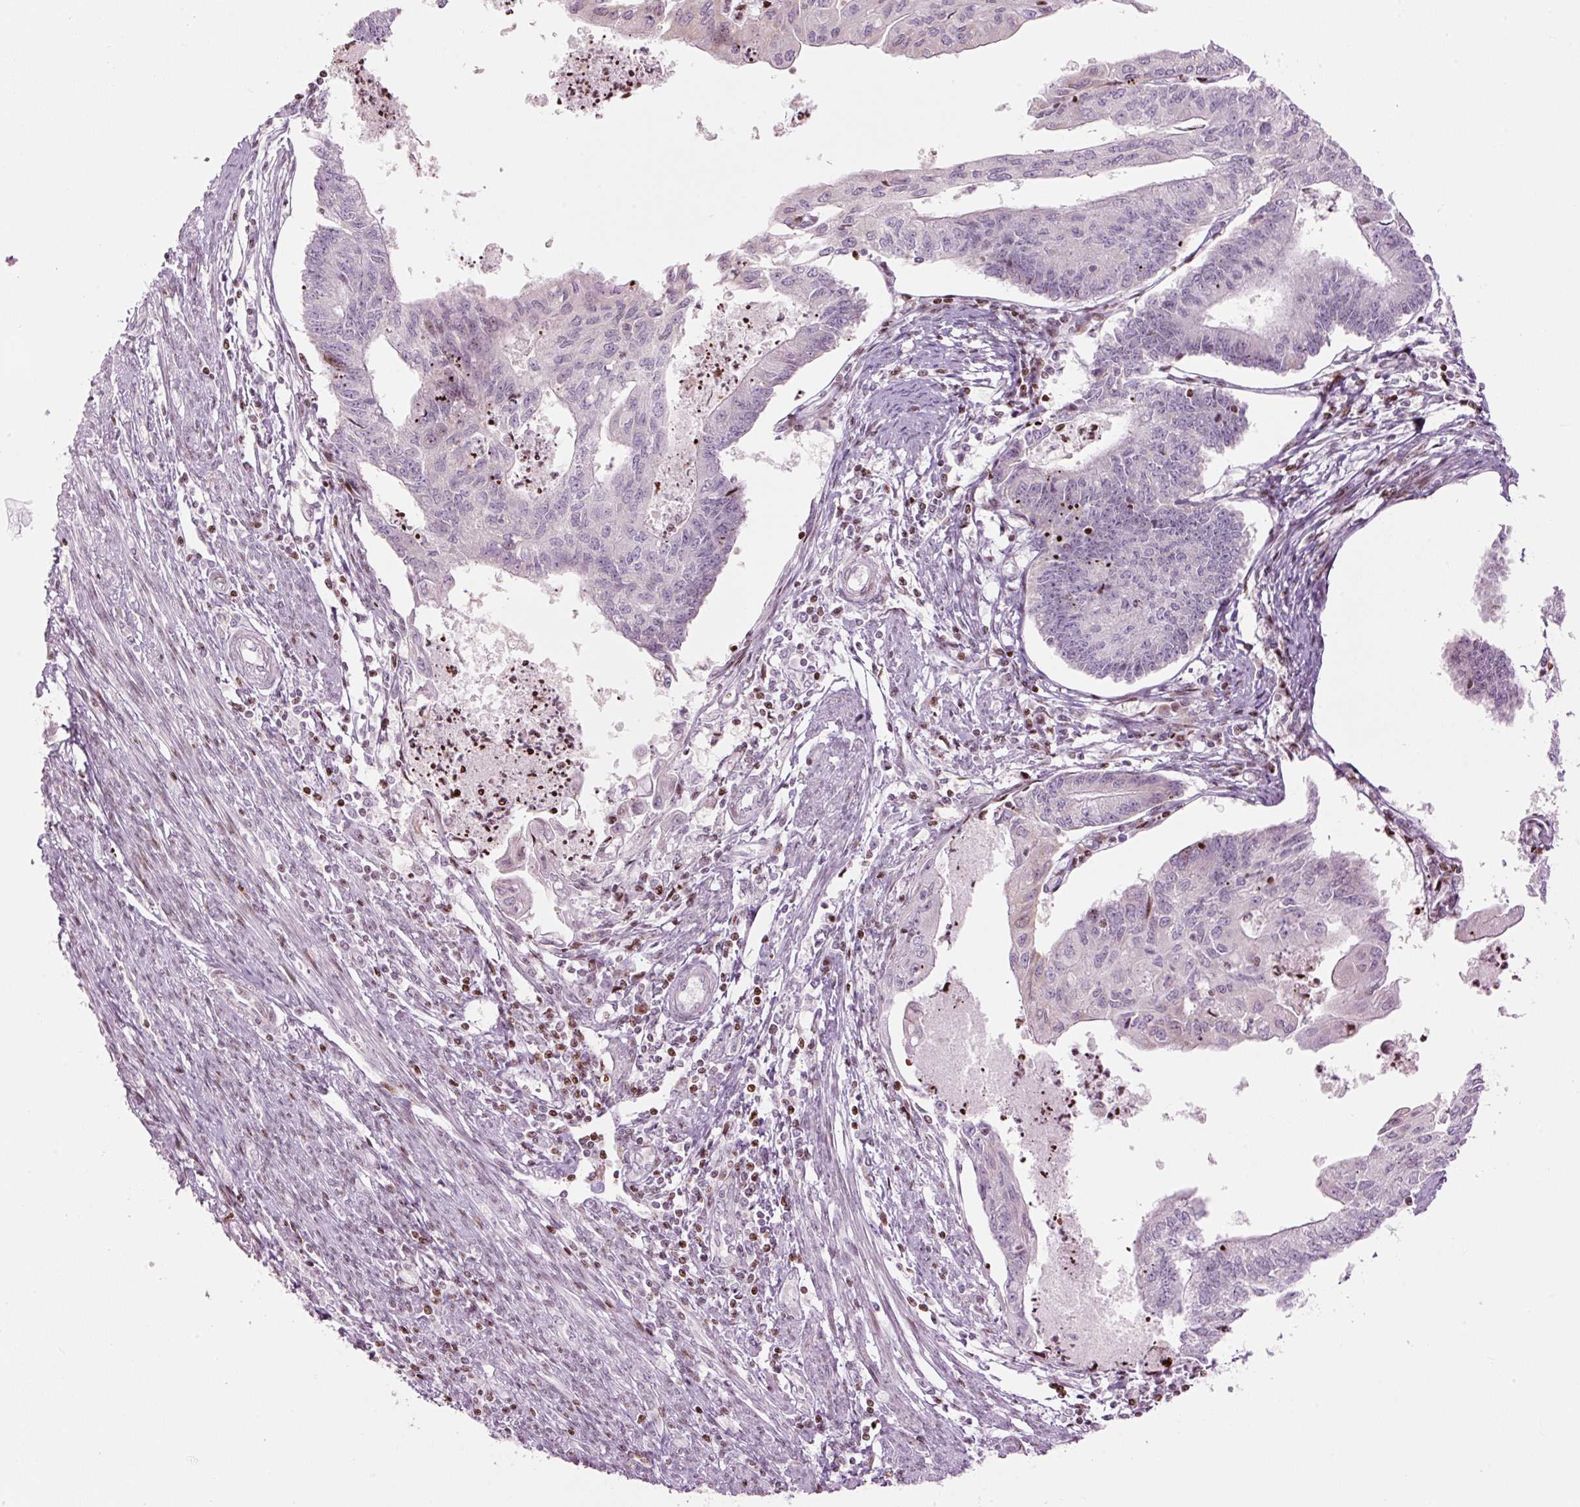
{"staining": {"intensity": "weak", "quantity": "<25%", "location": "cytoplasmic/membranous,nuclear"}, "tissue": "endometrial cancer", "cell_type": "Tumor cells", "image_type": "cancer", "snomed": [{"axis": "morphology", "description": "Adenocarcinoma, NOS"}, {"axis": "topography", "description": "Endometrium"}], "caption": "This is an immunohistochemistry image of human endometrial adenocarcinoma. There is no expression in tumor cells.", "gene": "TMEM177", "patient": {"sex": "female", "age": 56}}